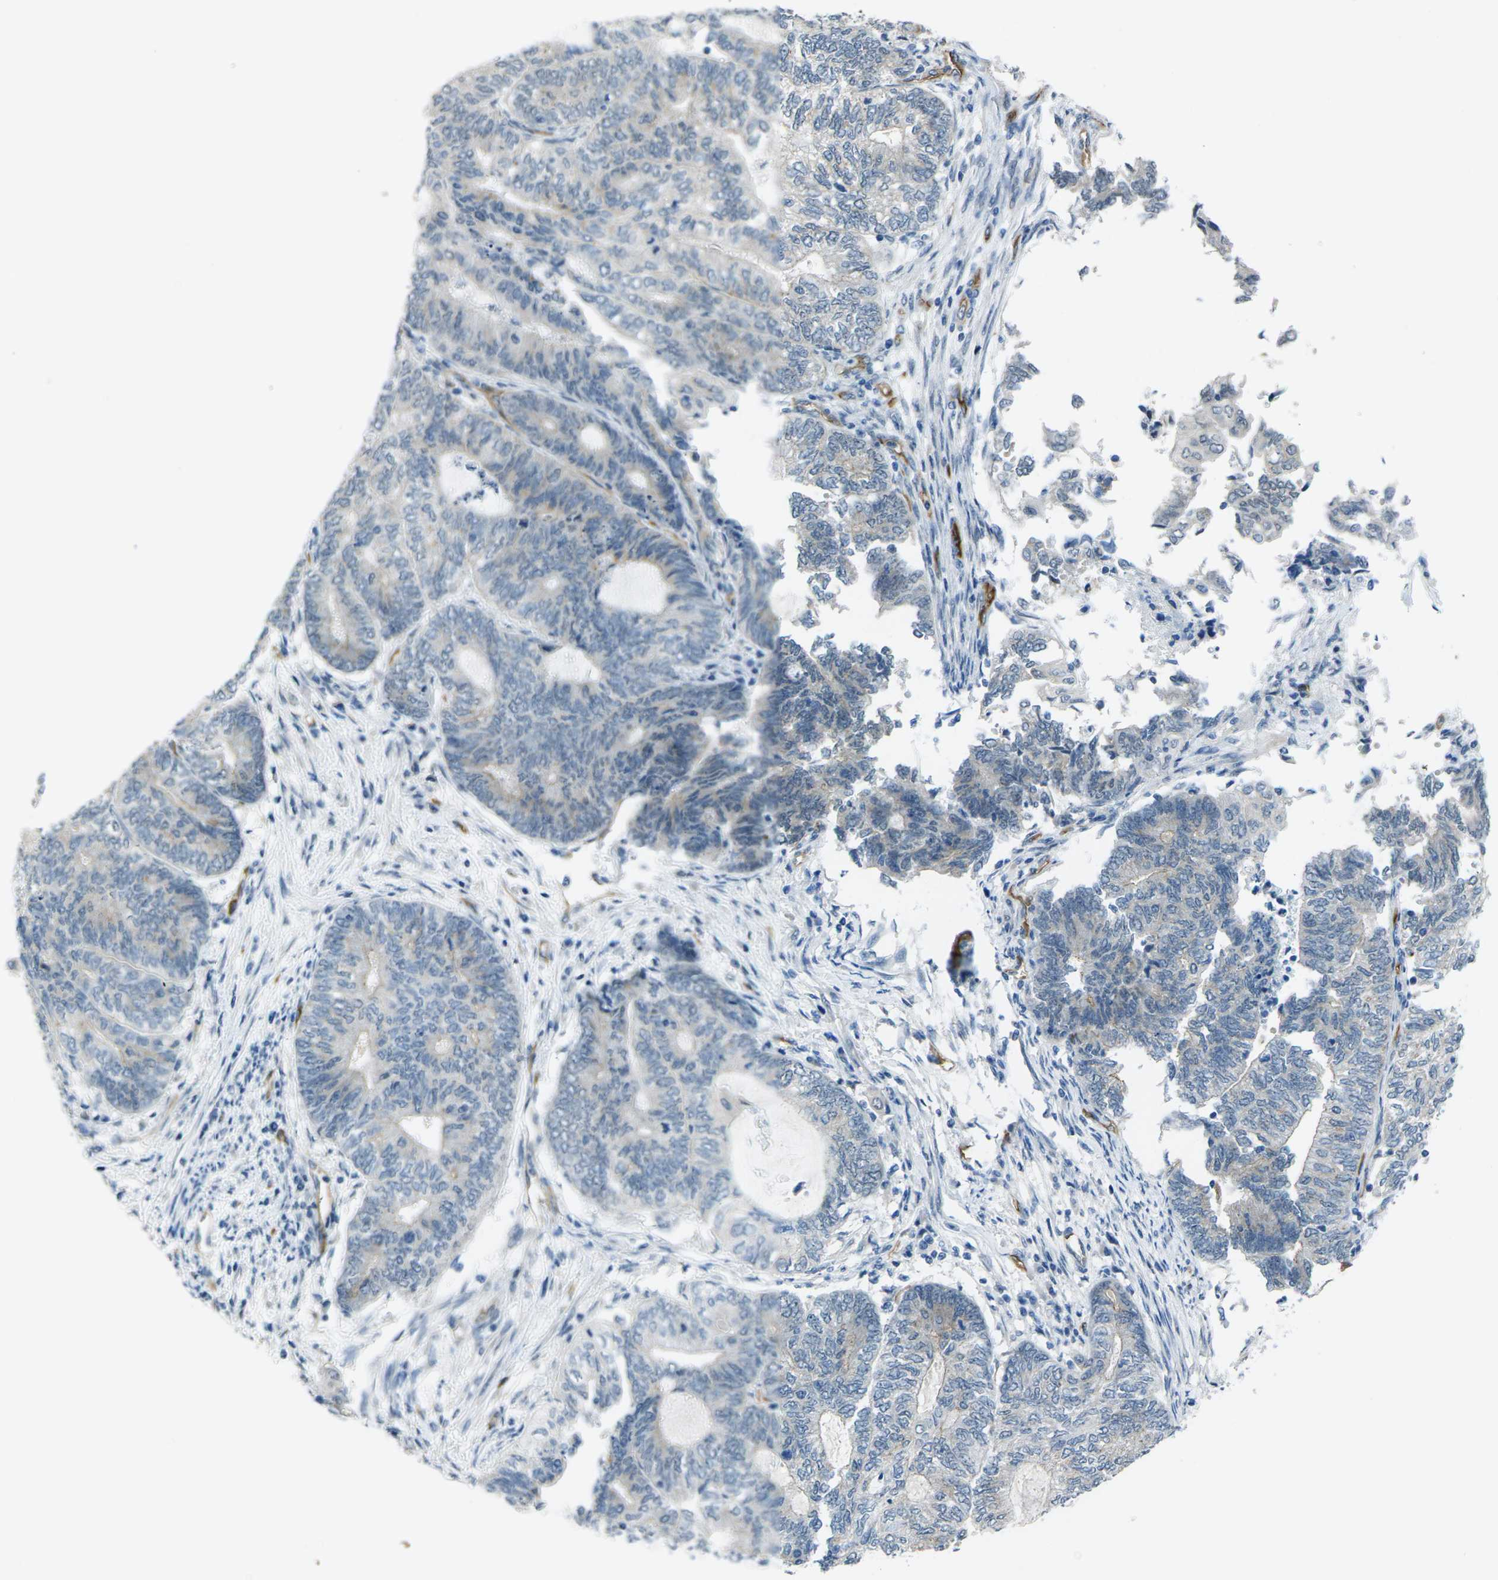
{"staining": {"intensity": "negative", "quantity": "none", "location": "none"}, "tissue": "endometrial cancer", "cell_type": "Tumor cells", "image_type": "cancer", "snomed": [{"axis": "morphology", "description": "Adenocarcinoma, NOS"}, {"axis": "topography", "description": "Uterus"}, {"axis": "topography", "description": "Endometrium"}], "caption": "Immunohistochemistry (IHC) micrograph of neoplastic tissue: human endometrial cancer stained with DAB shows no significant protein staining in tumor cells.", "gene": "HSPA12B", "patient": {"sex": "female", "age": 70}}